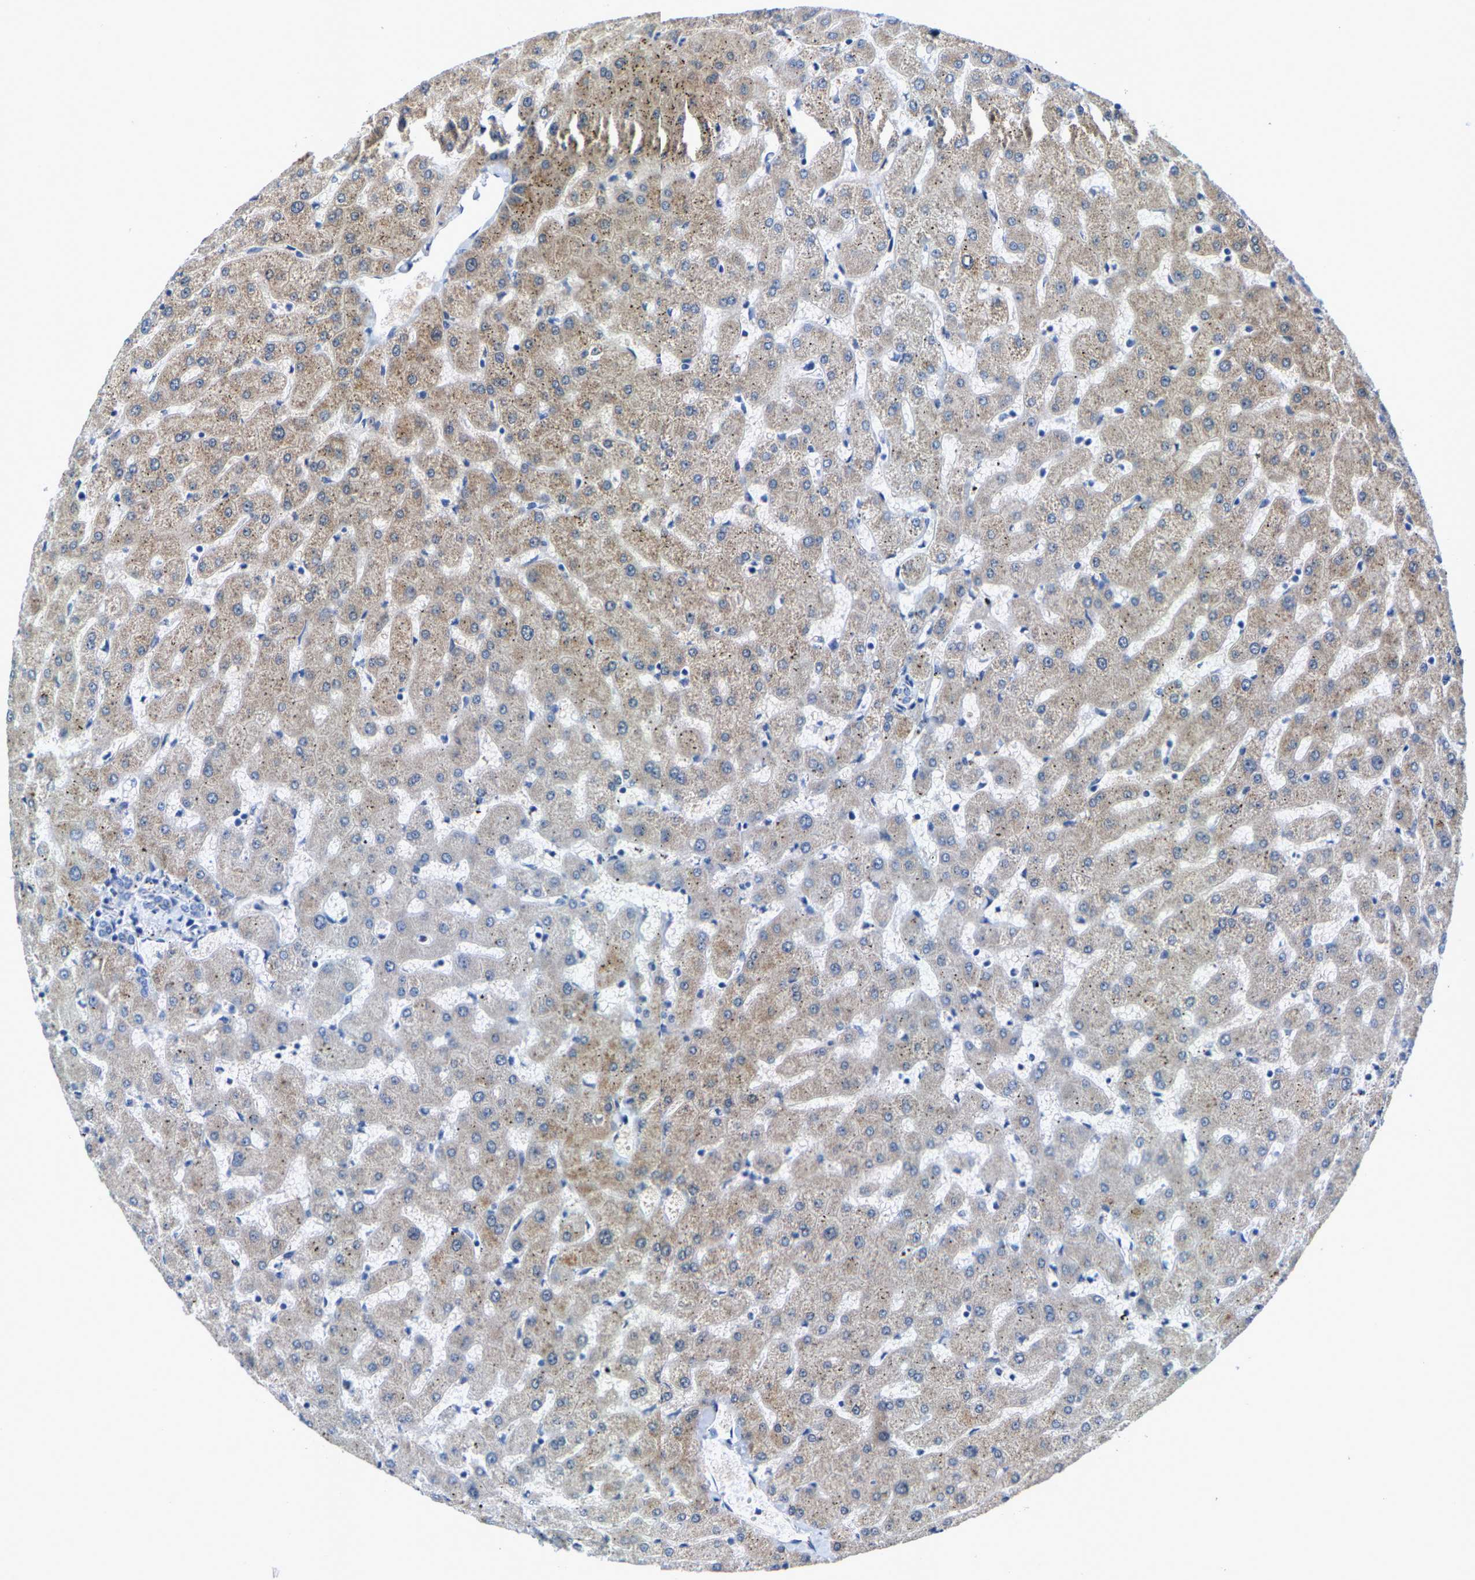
{"staining": {"intensity": "negative", "quantity": "none", "location": "none"}, "tissue": "liver", "cell_type": "Cholangiocytes", "image_type": "normal", "snomed": [{"axis": "morphology", "description": "Normal tissue, NOS"}, {"axis": "topography", "description": "Liver"}], "caption": "This is a image of immunohistochemistry staining of normal liver, which shows no staining in cholangiocytes.", "gene": "KLHL1", "patient": {"sex": "female", "age": 63}}